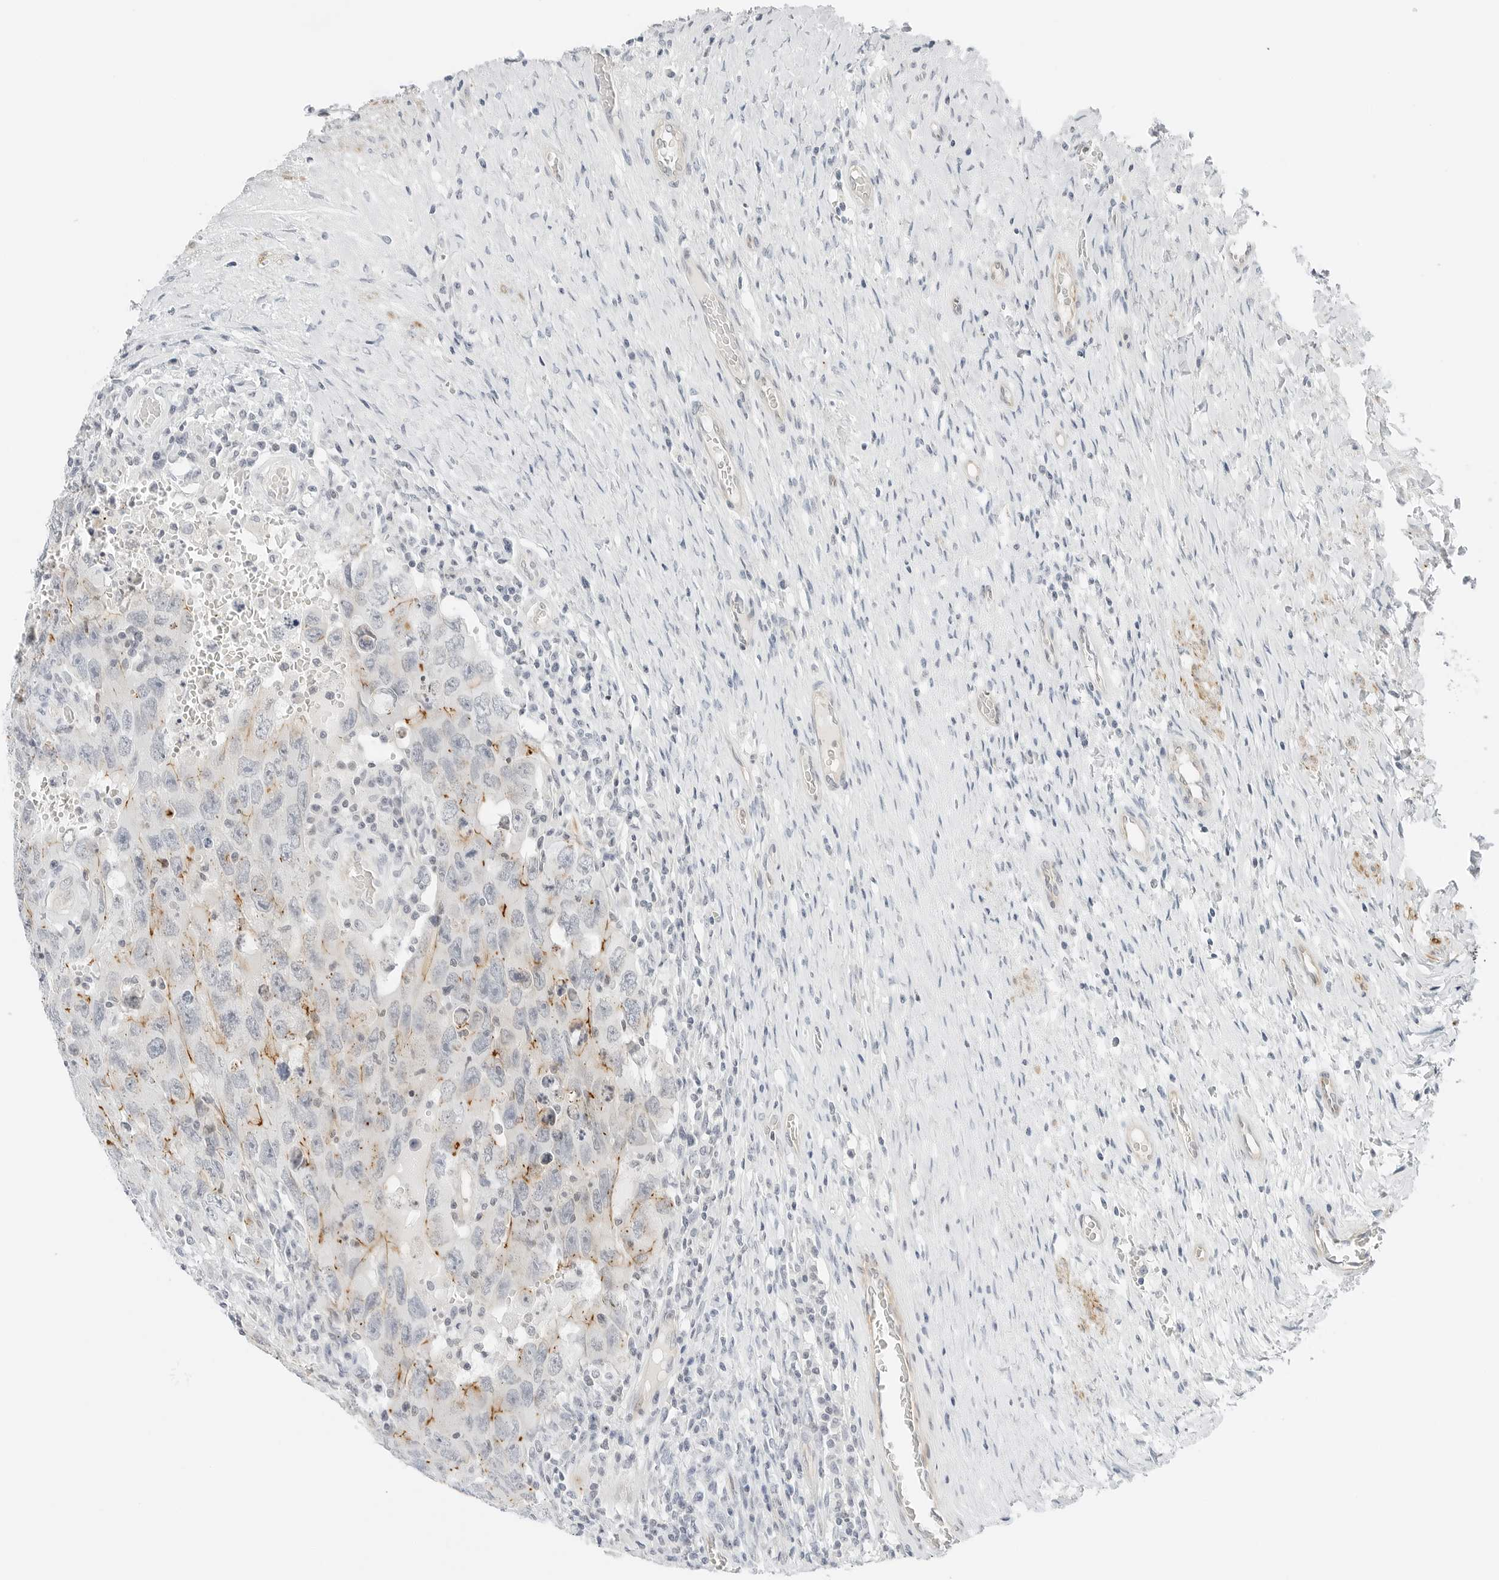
{"staining": {"intensity": "negative", "quantity": "none", "location": "none"}, "tissue": "testis cancer", "cell_type": "Tumor cells", "image_type": "cancer", "snomed": [{"axis": "morphology", "description": "Carcinoma, Embryonal, NOS"}, {"axis": "topography", "description": "Testis"}], "caption": "Tumor cells show no significant protein staining in testis cancer (embryonal carcinoma).", "gene": "IQCC", "patient": {"sex": "male", "age": 26}}